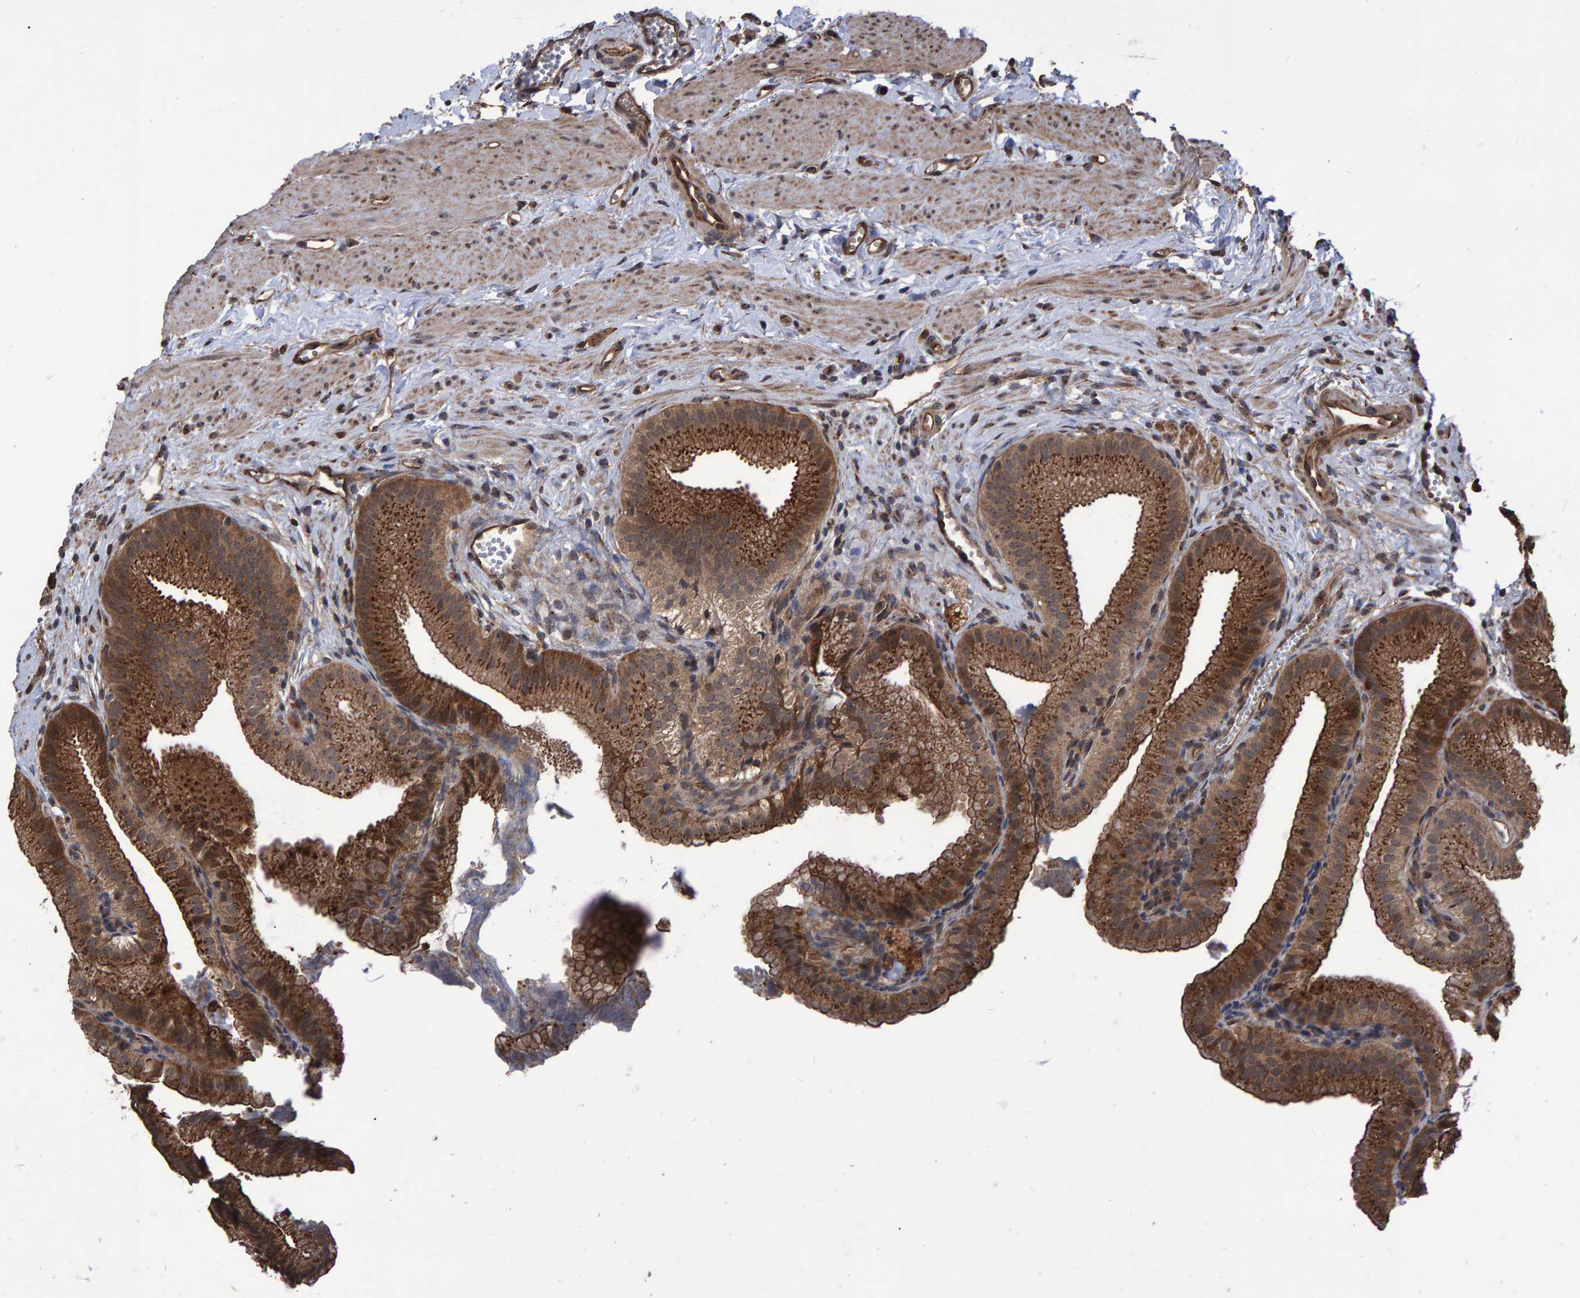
{"staining": {"intensity": "strong", "quantity": ">75%", "location": "cytoplasmic/membranous,nuclear"}, "tissue": "gallbladder", "cell_type": "Glandular cells", "image_type": "normal", "snomed": [{"axis": "morphology", "description": "Normal tissue, NOS"}, {"axis": "topography", "description": "Gallbladder"}], "caption": "DAB (3,3'-diaminobenzidine) immunohistochemical staining of unremarkable gallbladder displays strong cytoplasmic/membranous,nuclear protein positivity in about >75% of glandular cells. (Brightfield microscopy of DAB IHC at high magnification).", "gene": "TRIM68", "patient": {"sex": "male", "age": 38}}